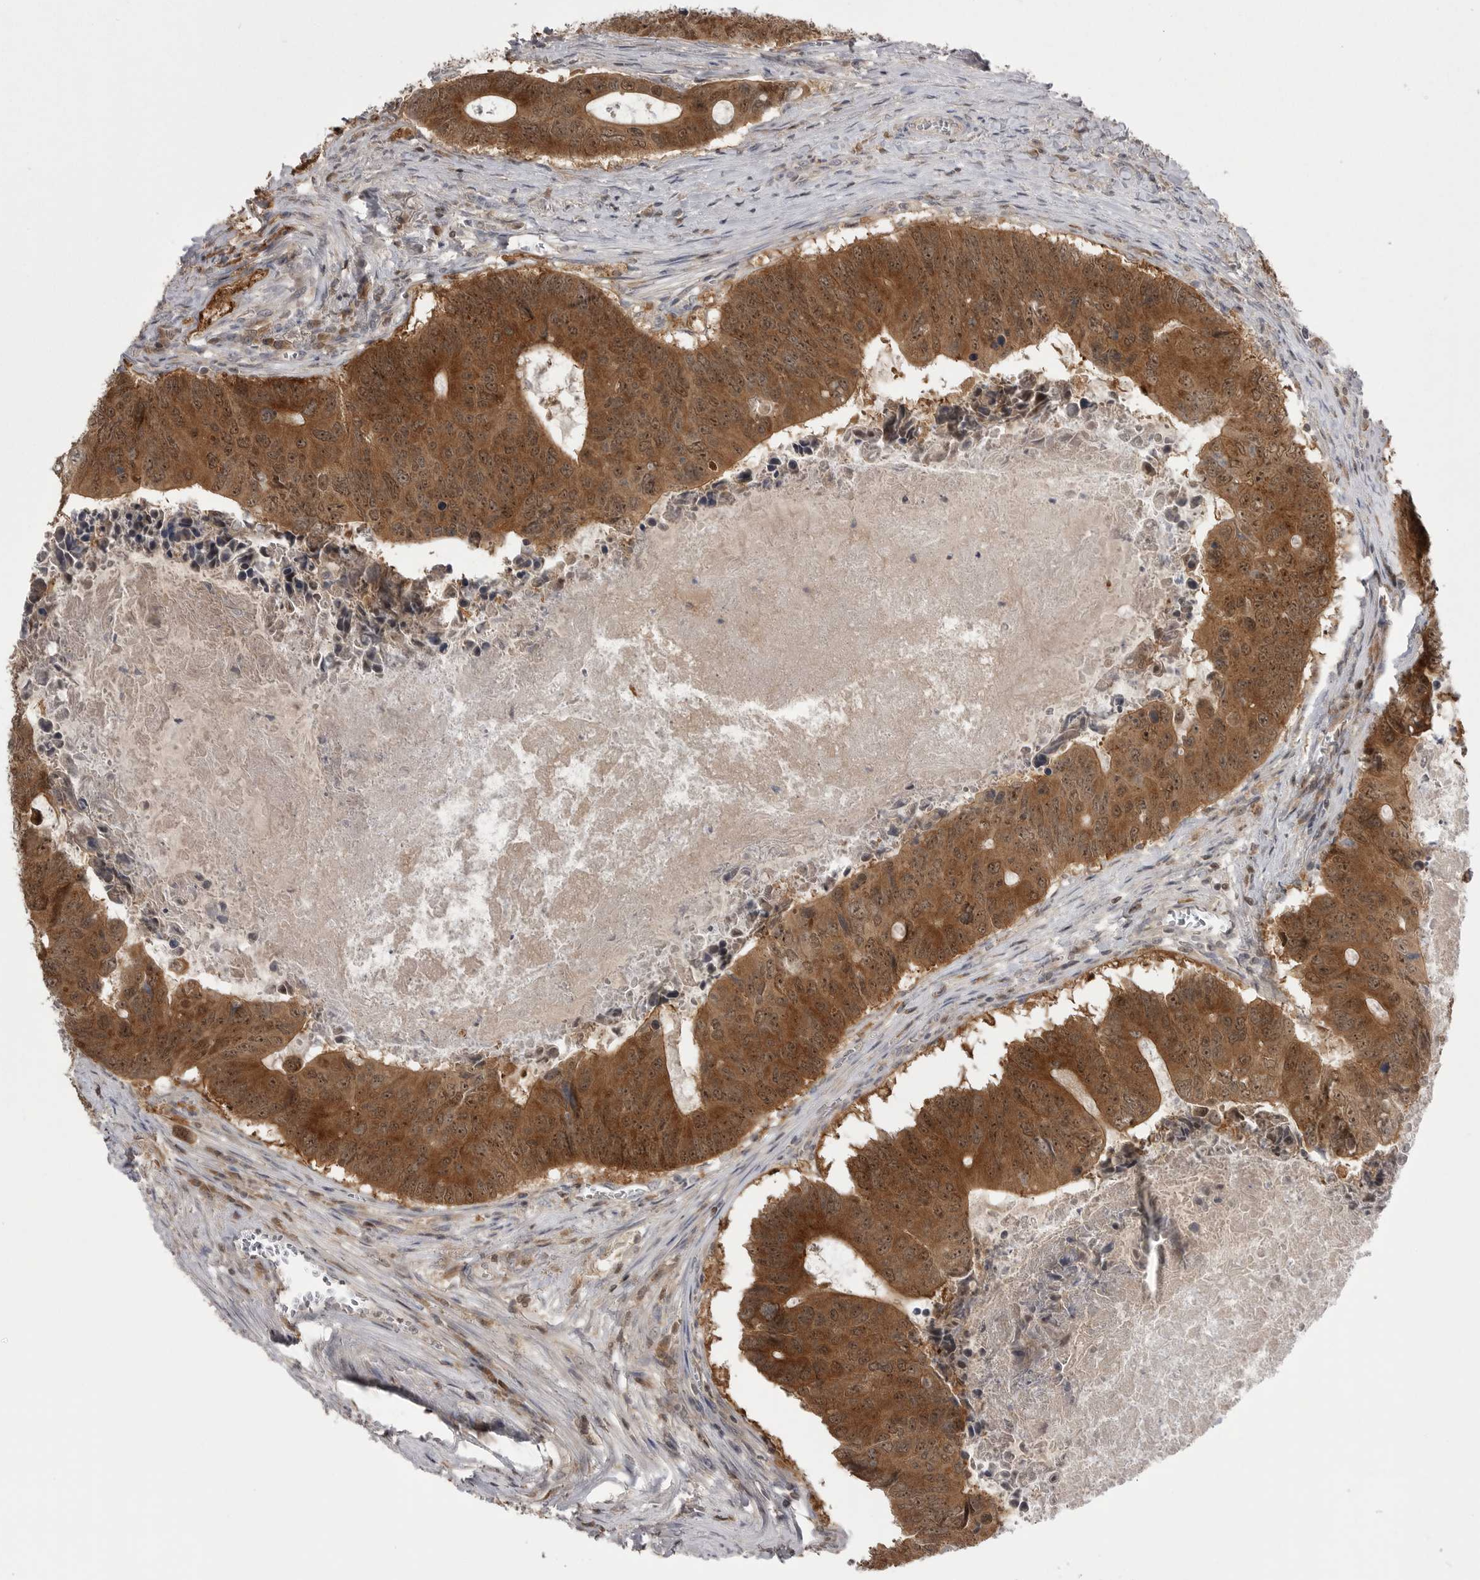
{"staining": {"intensity": "strong", "quantity": ">75%", "location": "cytoplasmic/membranous,nuclear"}, "tissue": "colorectal cancer", "cell_type": "Tumor cells", "image_type": "cancer", "snomed": [{"axis": "morphology", "description": "Adenocarcinoma, NOS"}, {"axis": "topography", "description": "Colon"}], "caption": "Strong cytoplasmic/membranous and nuclear expression for a protein is appreciated in about >75% of tumor cells of adenocarcinoma (colorectal) using IHC.", "gene": "MAPK13", "patient": {"sex": "male", "age": 87}}